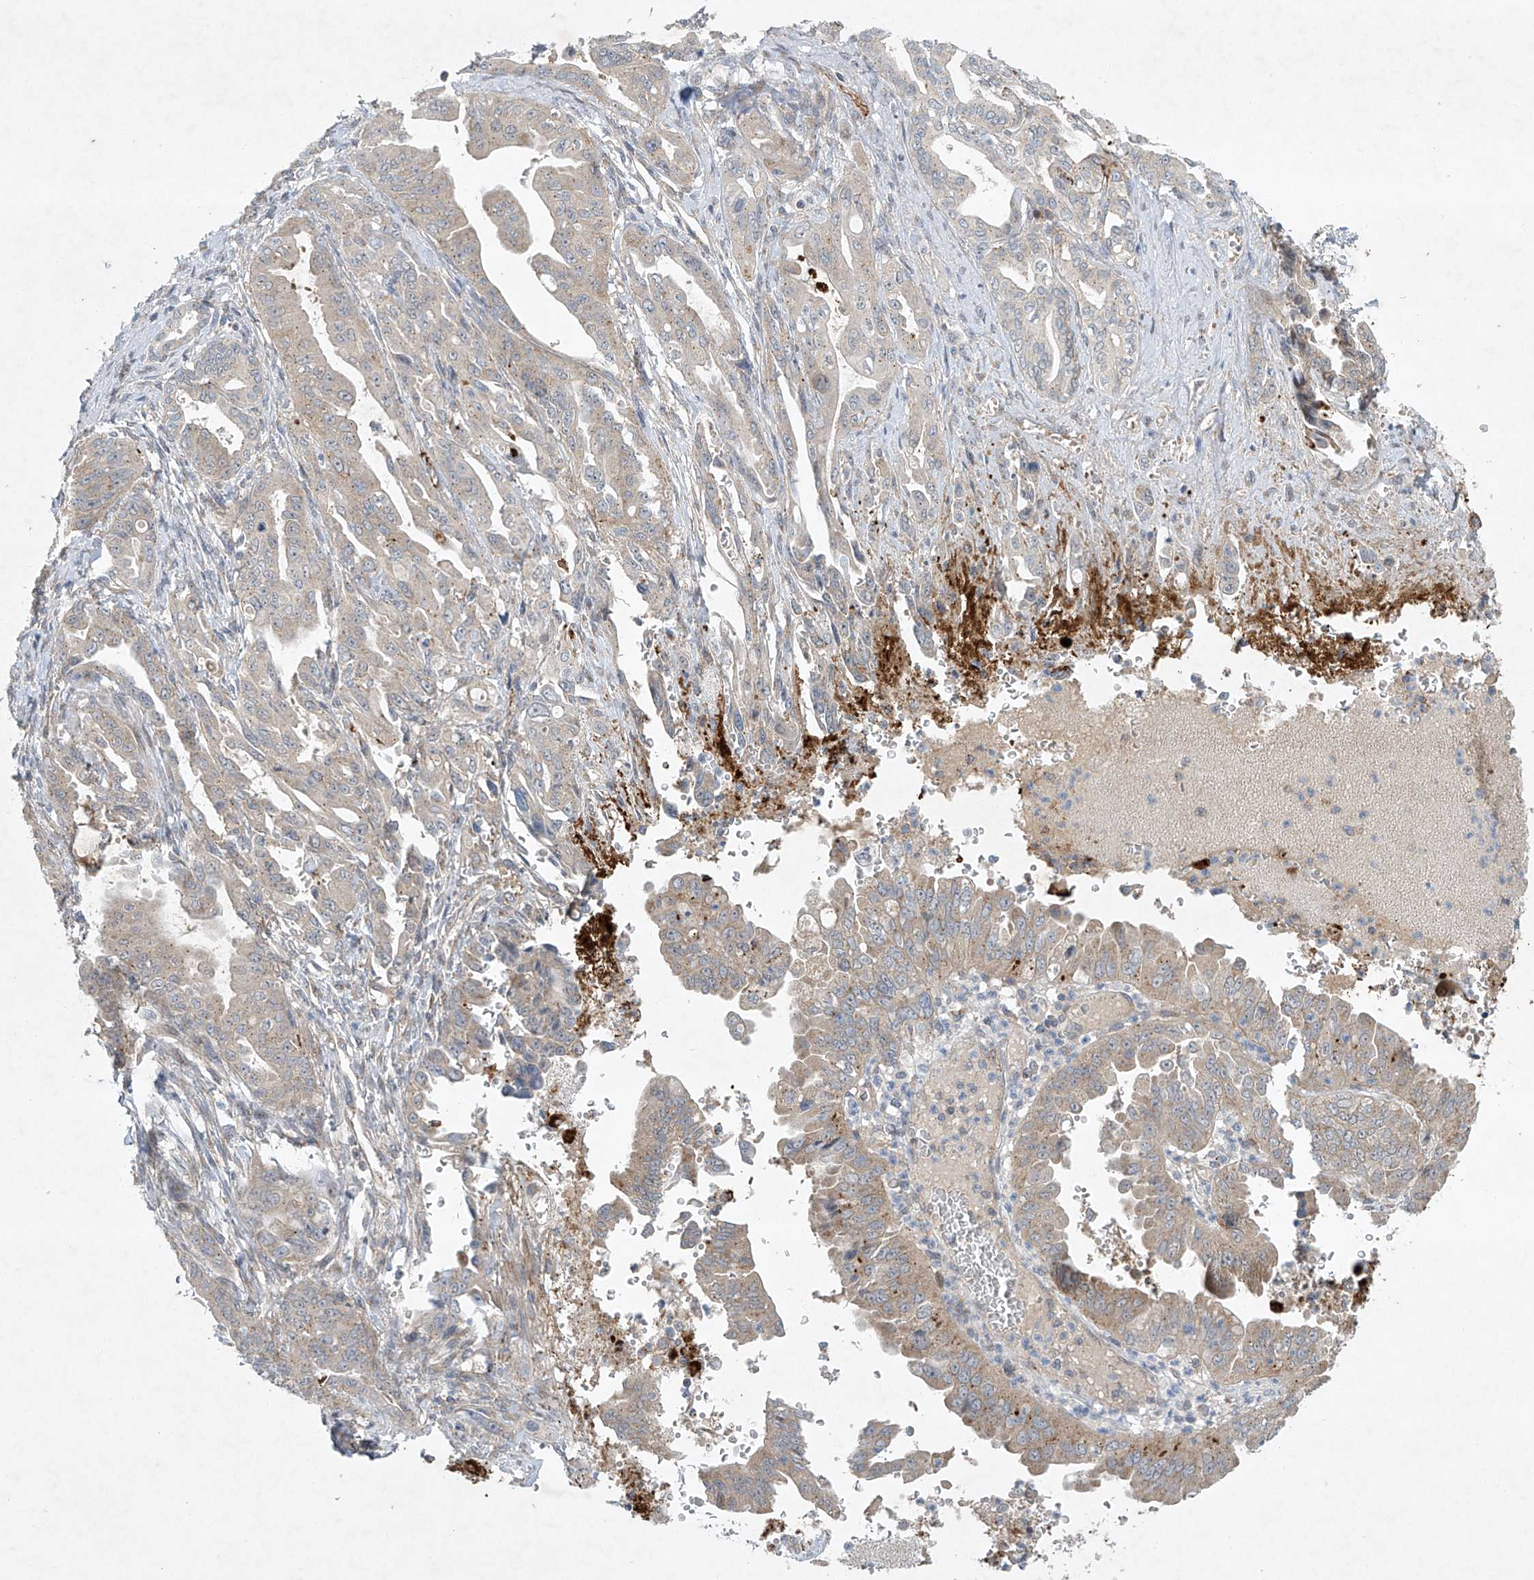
{"staining": {"intensity": "weak", "quantity": "25%-75%", "location": "cytoplasmic/membranous"}, "tissue": "pancreatic cancer", "cell_type": "Tumor cells", "image_type": "cancer", "snomed": [{"axis": "morphology", "description": "Adenocarcinoma, NOS"}, {"axis": "topography", "description": "Pancreas"}], "caption": "Pancreatic cancer stained for a protein (brown) demonstrates weak cytoplasmic/membranous positive positivity in about 25%-75% of tumor cells.", "gene": "TJAP1", "patient": {"sex": "male", "age": 70}}